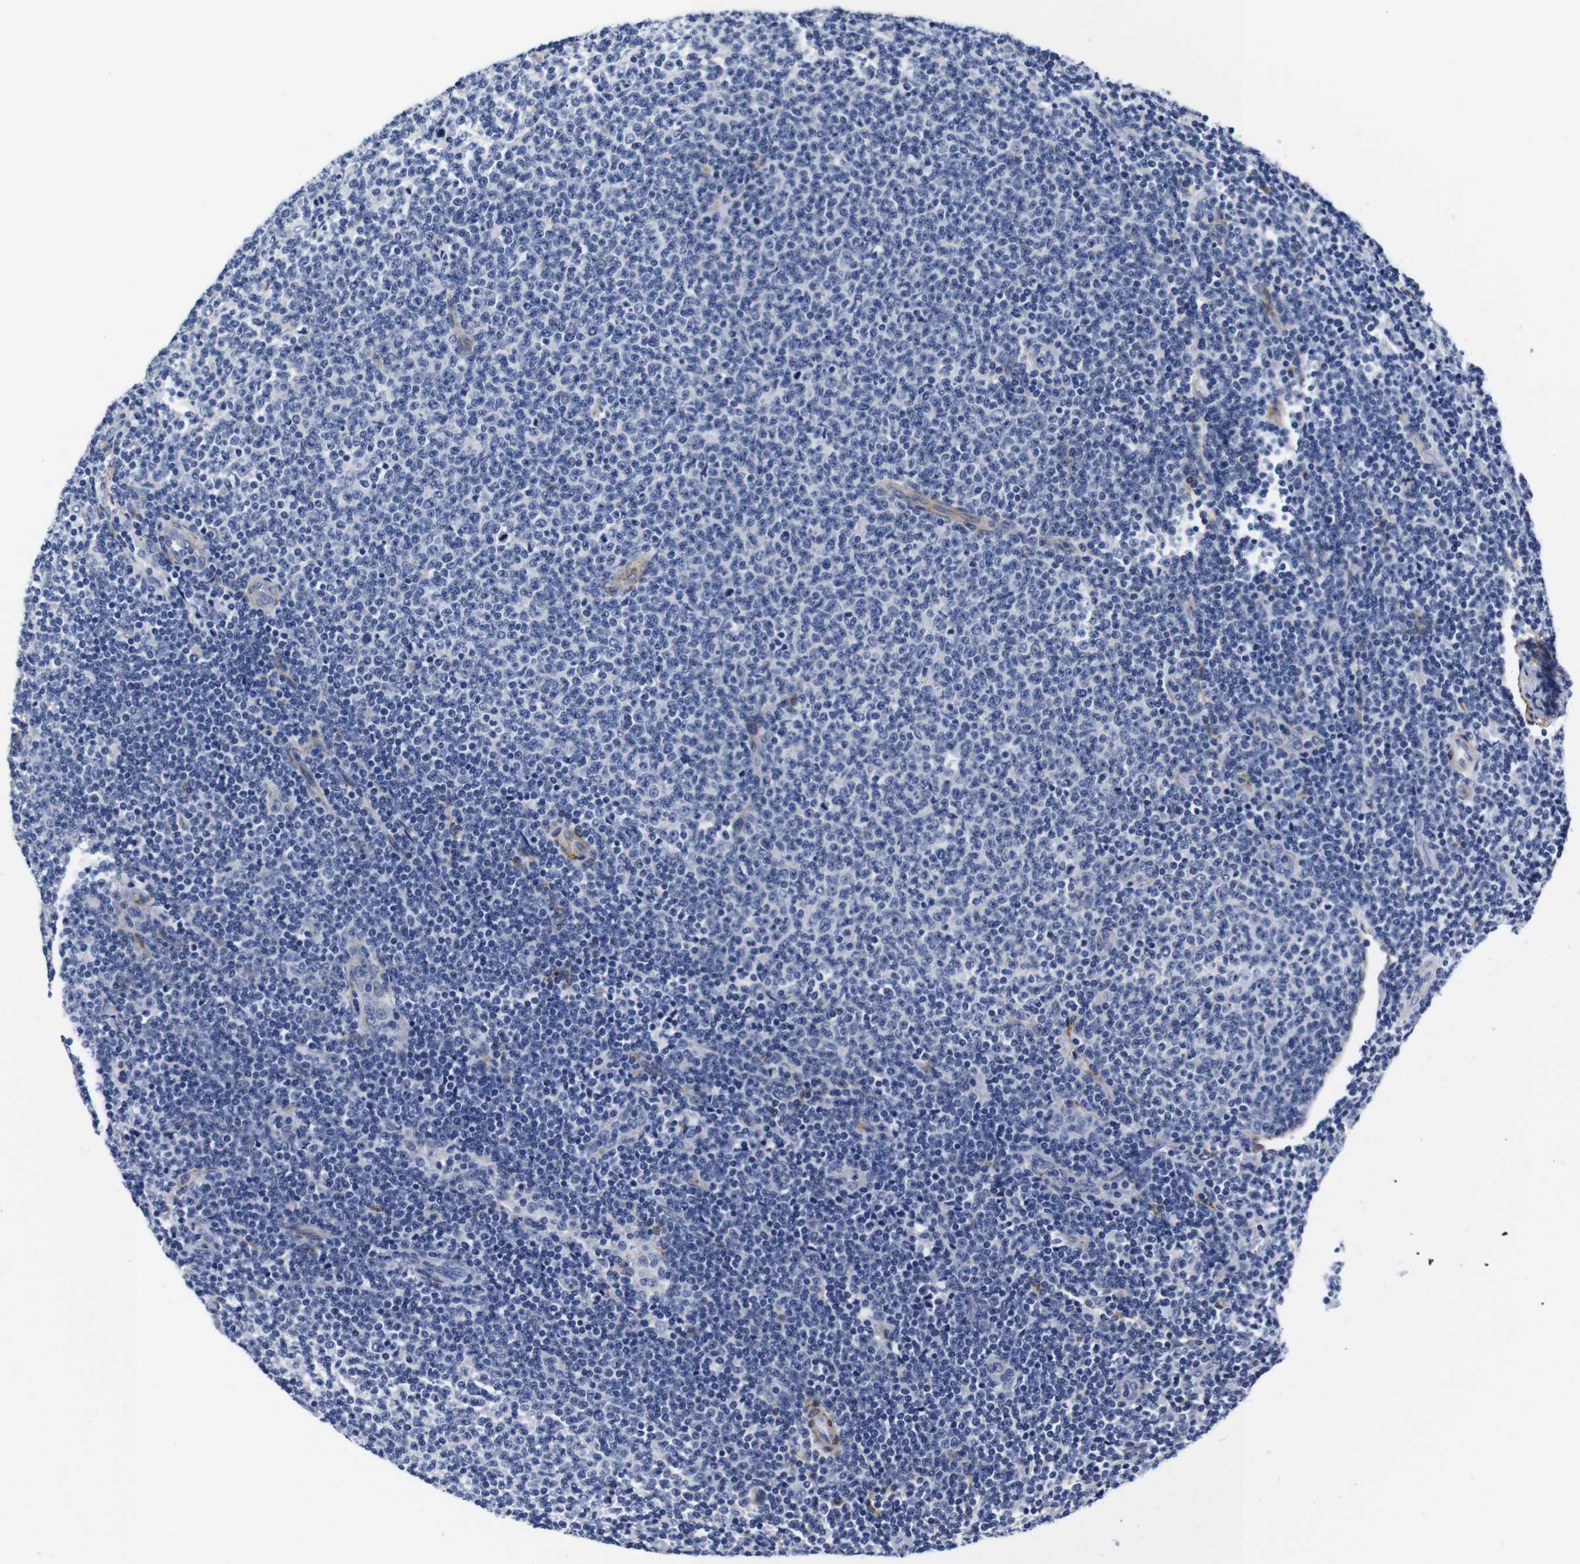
{"staining": {"intensity": "negative", "quantity": "none", "location": "none"}, "tissue": "lymphoma", "cell_type": "Tumor cells", "image_type": "cancer", "snomed": [{"axis": "morphology", "description": "Malignant lymphoma, non-Hodgkin's type, Low grade"}, {"axis": "topography", "description": "Lymph node"}], "caption": "Immunohistochemistry (IHC) micrograph of human low-grade malignant lymphoma, non-Hodgkin's type stained for a protein (brown), which reveals no staining in tumor cells. Brightfield microscopy of immunohistochemistry (IHC) stained with DAB (brown) and hematoxylin (blue), captured at high magnification.", "gene": "LRIG1", "patient": {"sex": "male", "age": 66}}